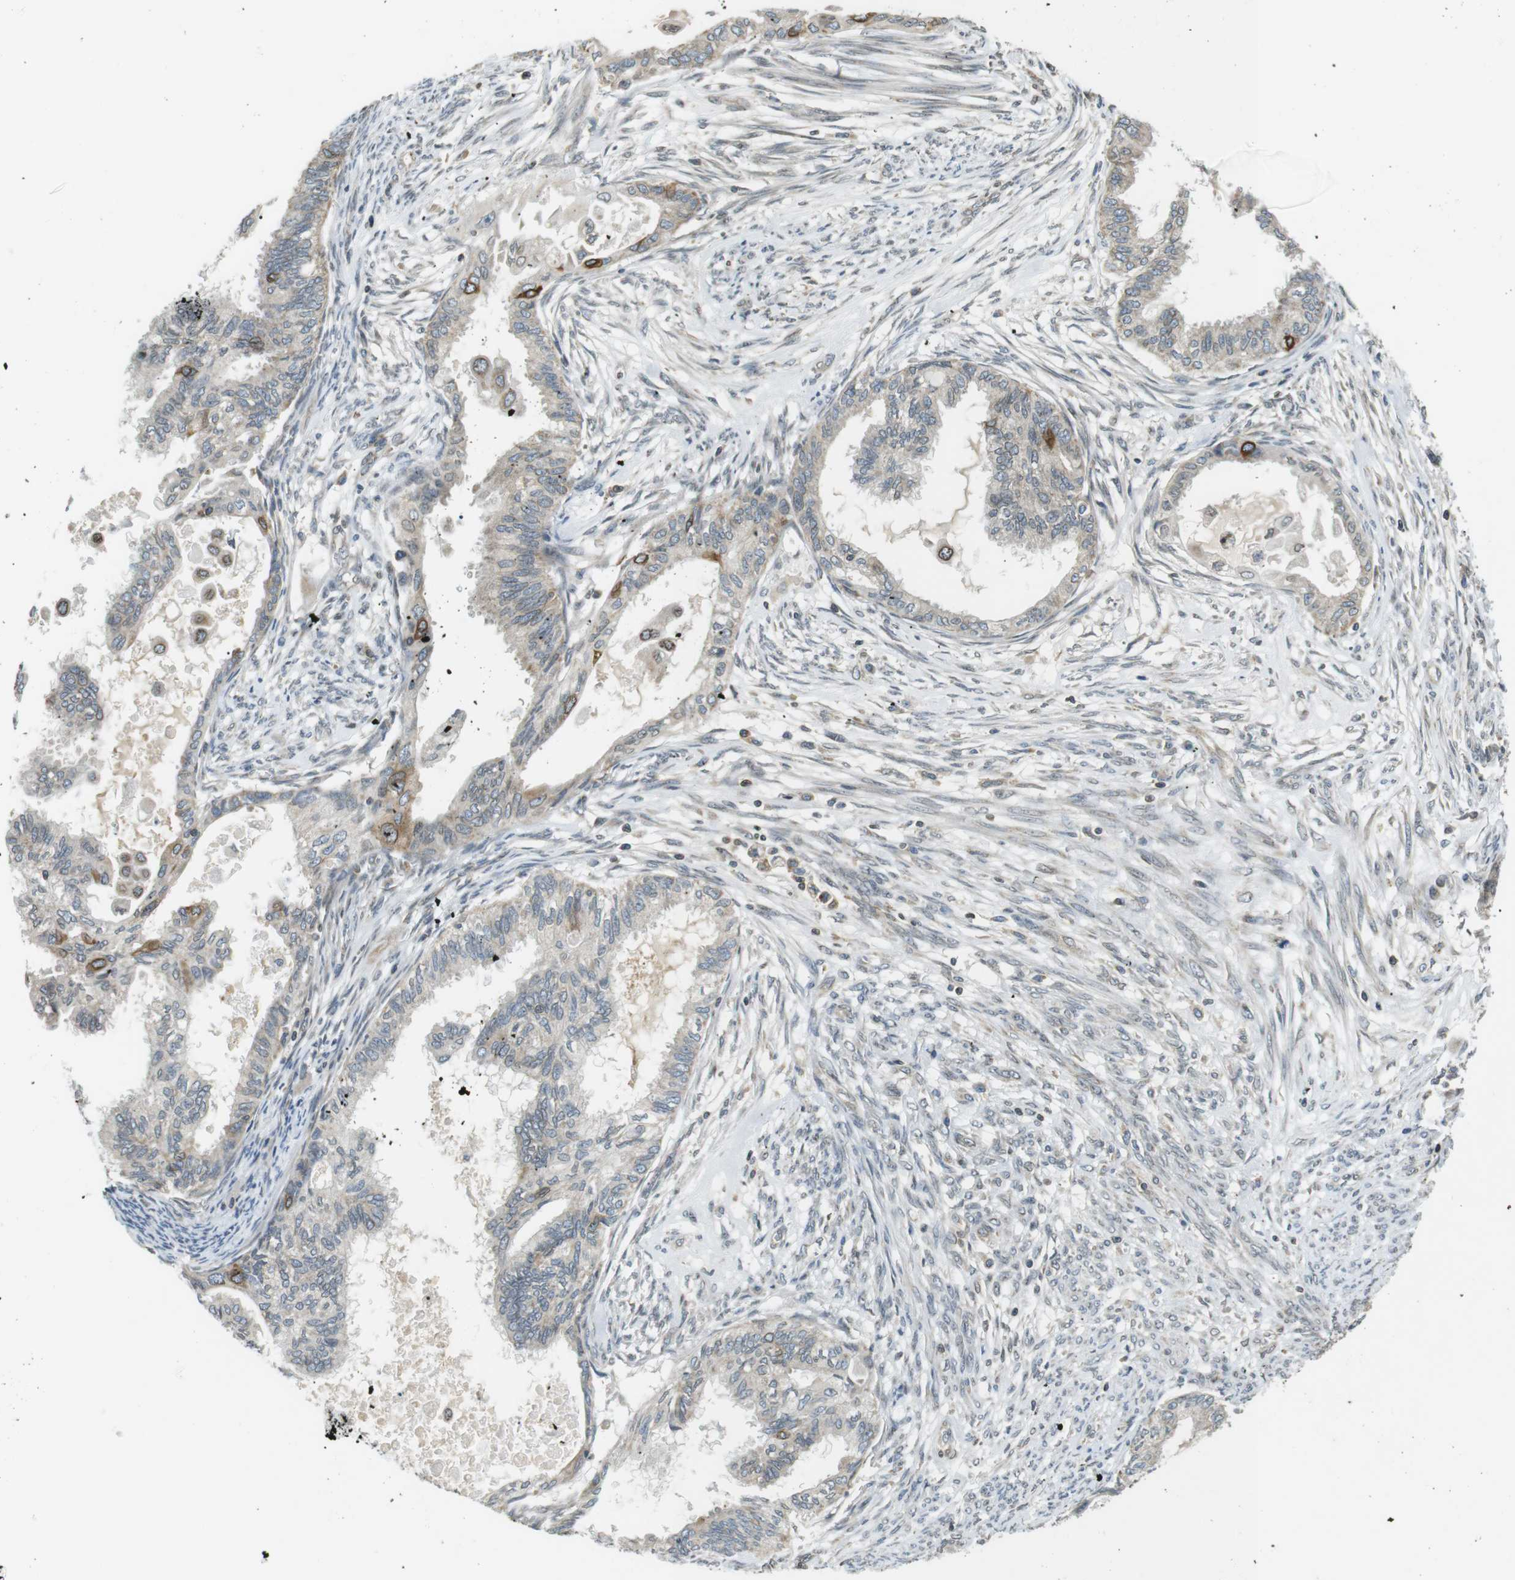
{"staining": {"intensity": "negative", "quantity": "none", "location": "none"}, "tissue": "cervical cancer", "cell_type": "Tumor cells", "image_type": "cancer", "snomed": [{"axis": "morphology", "description": "Normal tissue, NOS"}, {"axis": "morphology", "description": "Adenocarcinoma, NOS"}, {"axis": "topography", "description": "Cervix"}, {"axis": "topography", "description": "Endometrium"}], "caption": "There is no significant positivity in tumor cells of cervical adenocarcinoma. (DAB (3,3'-diaminobenzidine) IHC, high magnification).", "gene": "TMX4", "patient": {"sex": "female", "age": 86}}